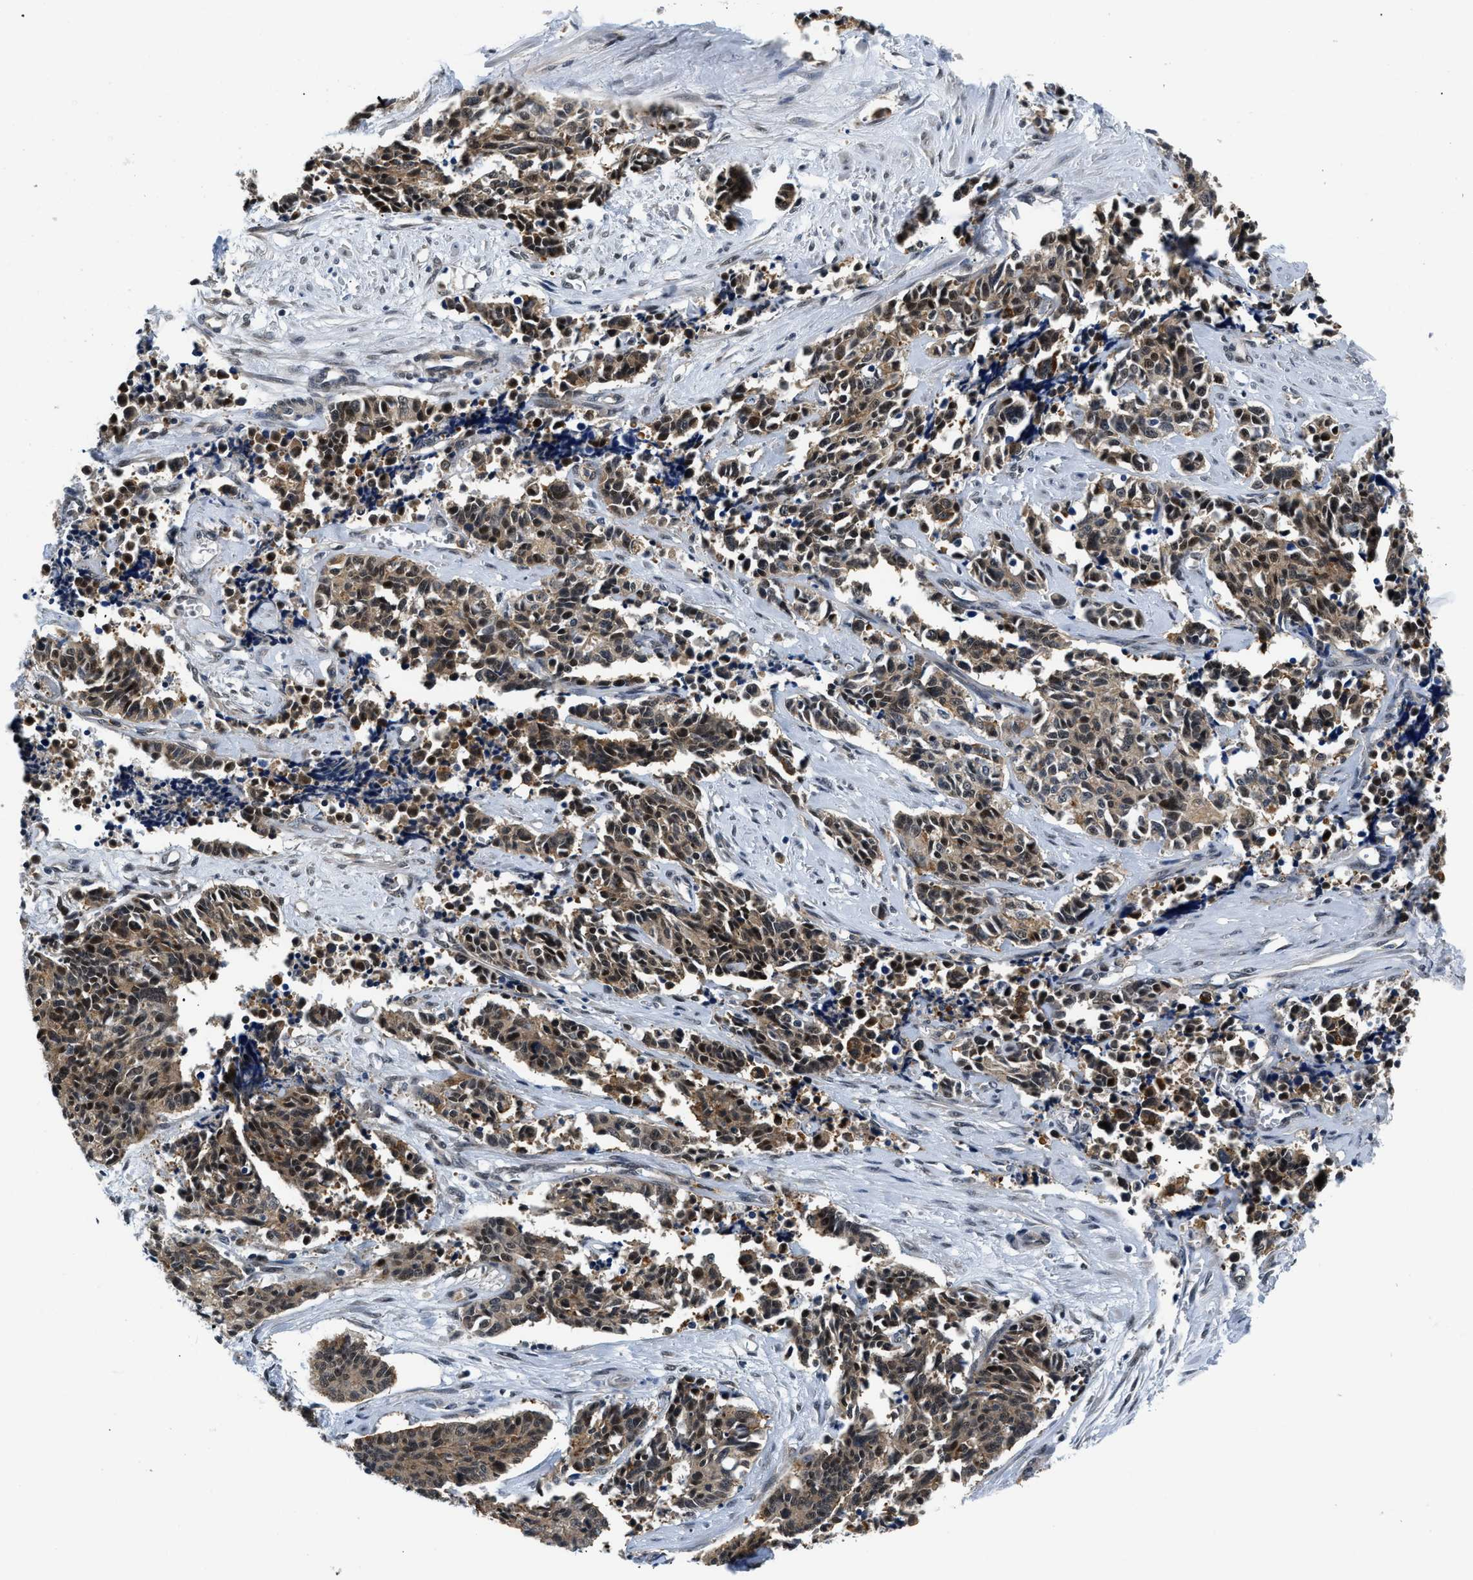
{"staining": {"intensity": "moderate", "quantity": ">75%", "location": "cytoplasmic/membranous,nuclear"}, "tissue": "cervical cancer", "cell_type": "Tumor cells", "image_type": "cancer", "snomed": [{"axis": "morphology", "description": "Squamous cell carcinoma, NOS"}, {"axis": "topography", "description": "Cervix"}], "caption": "Human cervical cancer (squamous cell carcinoma) stained for a protein (brown) reveals moderate cytoplasmic/membranous and nuclear positive expression in approximately >75% of tumor cells.", "gene": "SMAD4", "patient": {"sex": "female", "age": 35}}